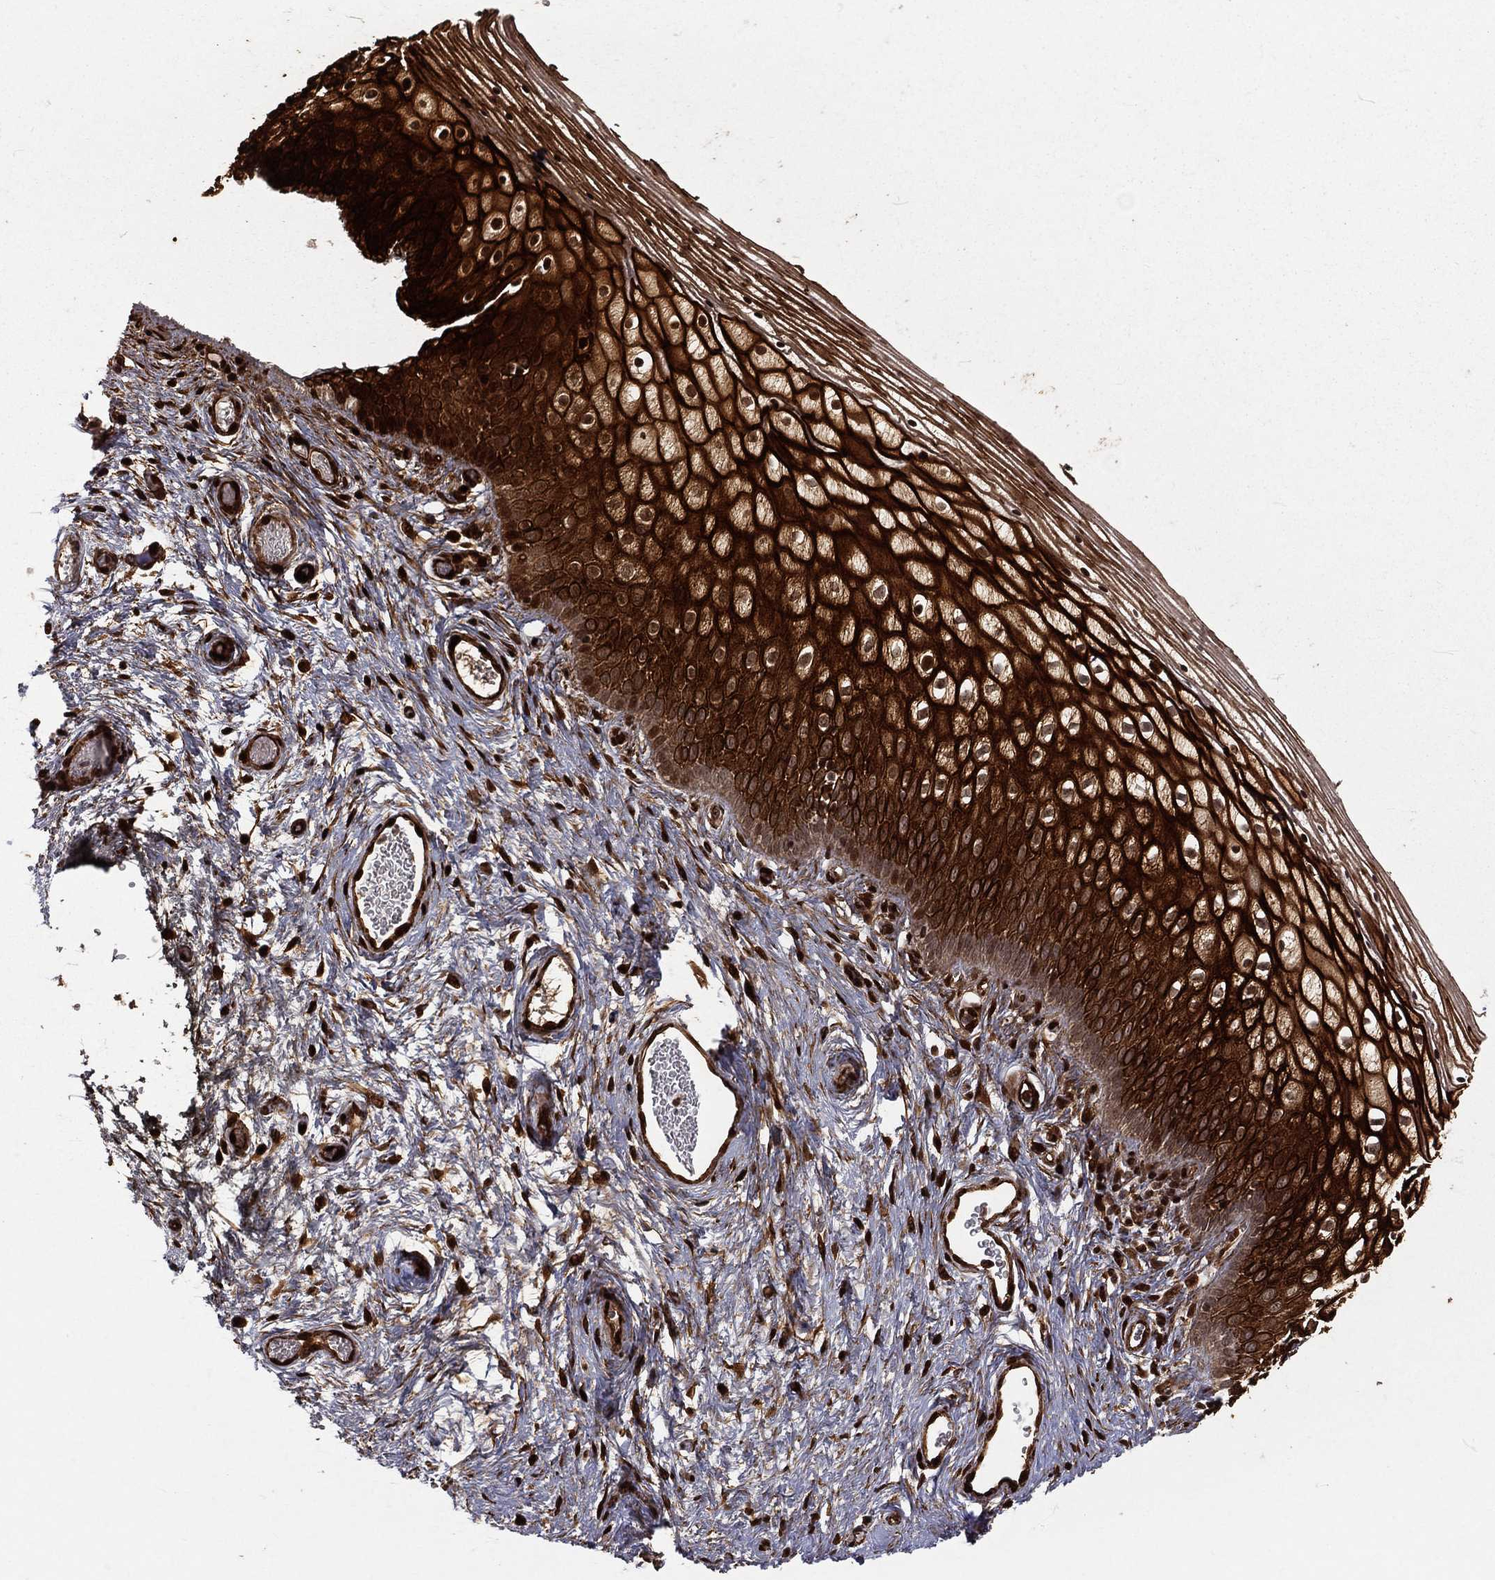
{"staining": {"intensity": "strong", "quantity": ">75%", "location": "cytoplasmic/membranous"}, "tissue": "vagina", "cell_type": "Squamous epithelial cells", "image_type": "normal", "snomed": [{"axis": "morphology", "description": "Normal tissue, NOS"}, {"axis": "topography", "description": "Vagina"}], "caption": "Immunohistochemistry staining of normal vagina, which exhibits high levels of strong cytoplasmic/membranous staining in approximately >75% of squamous epithelial cells indicating strong cytoplasmic/membranous protein staining. The staining was performed using DAB (3,3'-diaminobenzidine) (brown) for protein detection and nuclei were counterstained in hematoxylin (blue).", "gene": "MAPK1", "patient": {"sex": "female", "age": 32}}